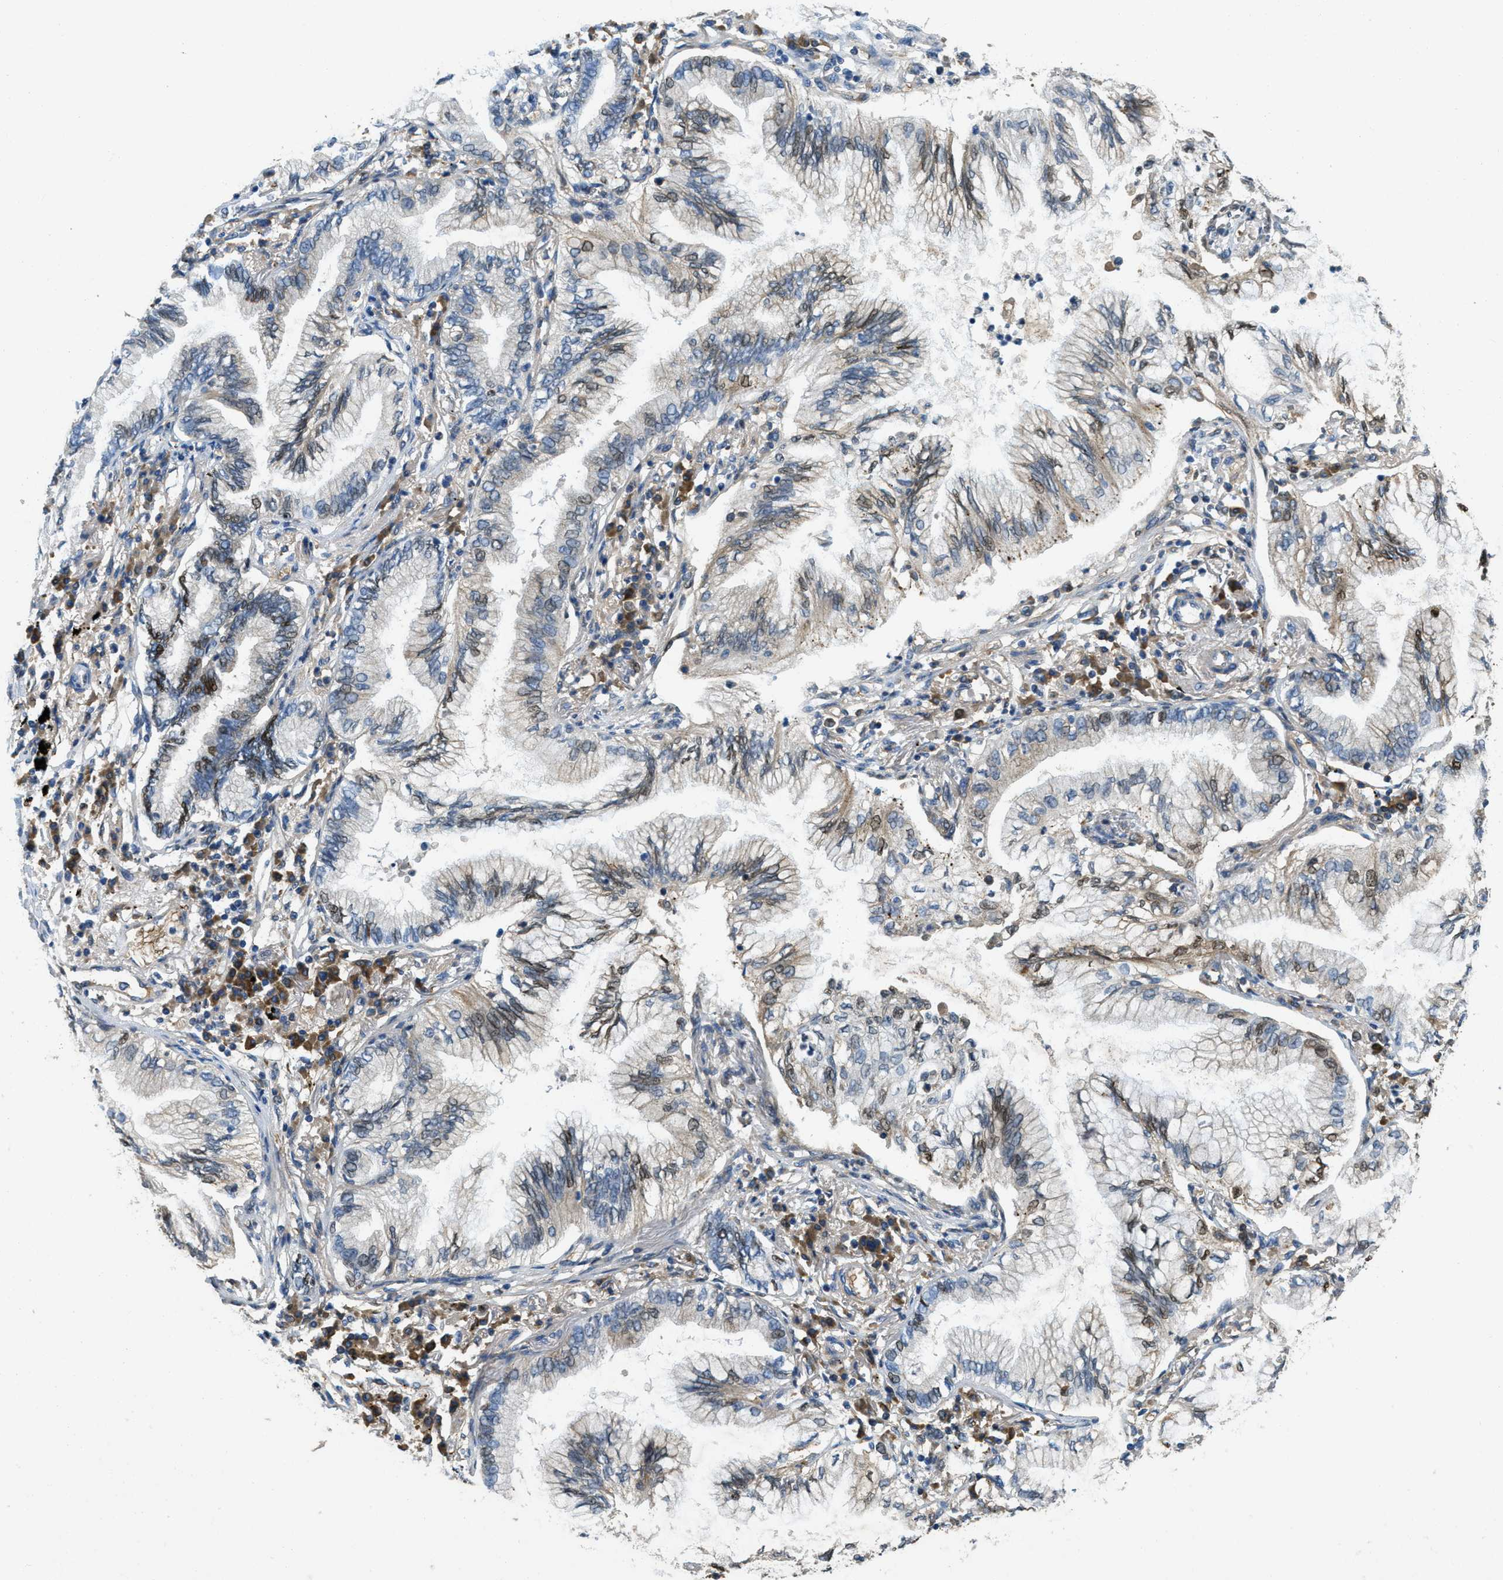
{"staining": {"intensity": "moderate", "quantity": "25%-75%", "location": "cytoplasmic/membranous"}, "tissue": "lung cancer", "cell_type": "Tumor cells", "image_type": "cancer", "snomed": [{"axis": "morphology", "description": "Normal tissue, NOS"}, {"axis": "morphology", "description": "Adenocarcinoma, NOS"}, {"axis": "topography", "description": "Bronchus"}, {"axis": "topography", "description": "Lung"}], "caption": "High-magnification brightfield microscopy of lung cancer (adenocarcinoma) stained with DAB (3,3'-diaminobenzidine) (brown) and counterstained with hematoxylin (blue). tumor cells exhibit moderate cytoplasmic/membranous expression is appreciated in about25%-75% of cells.", "gene": "MPDU1", "patient": {"sex": "female", "age": 70}}